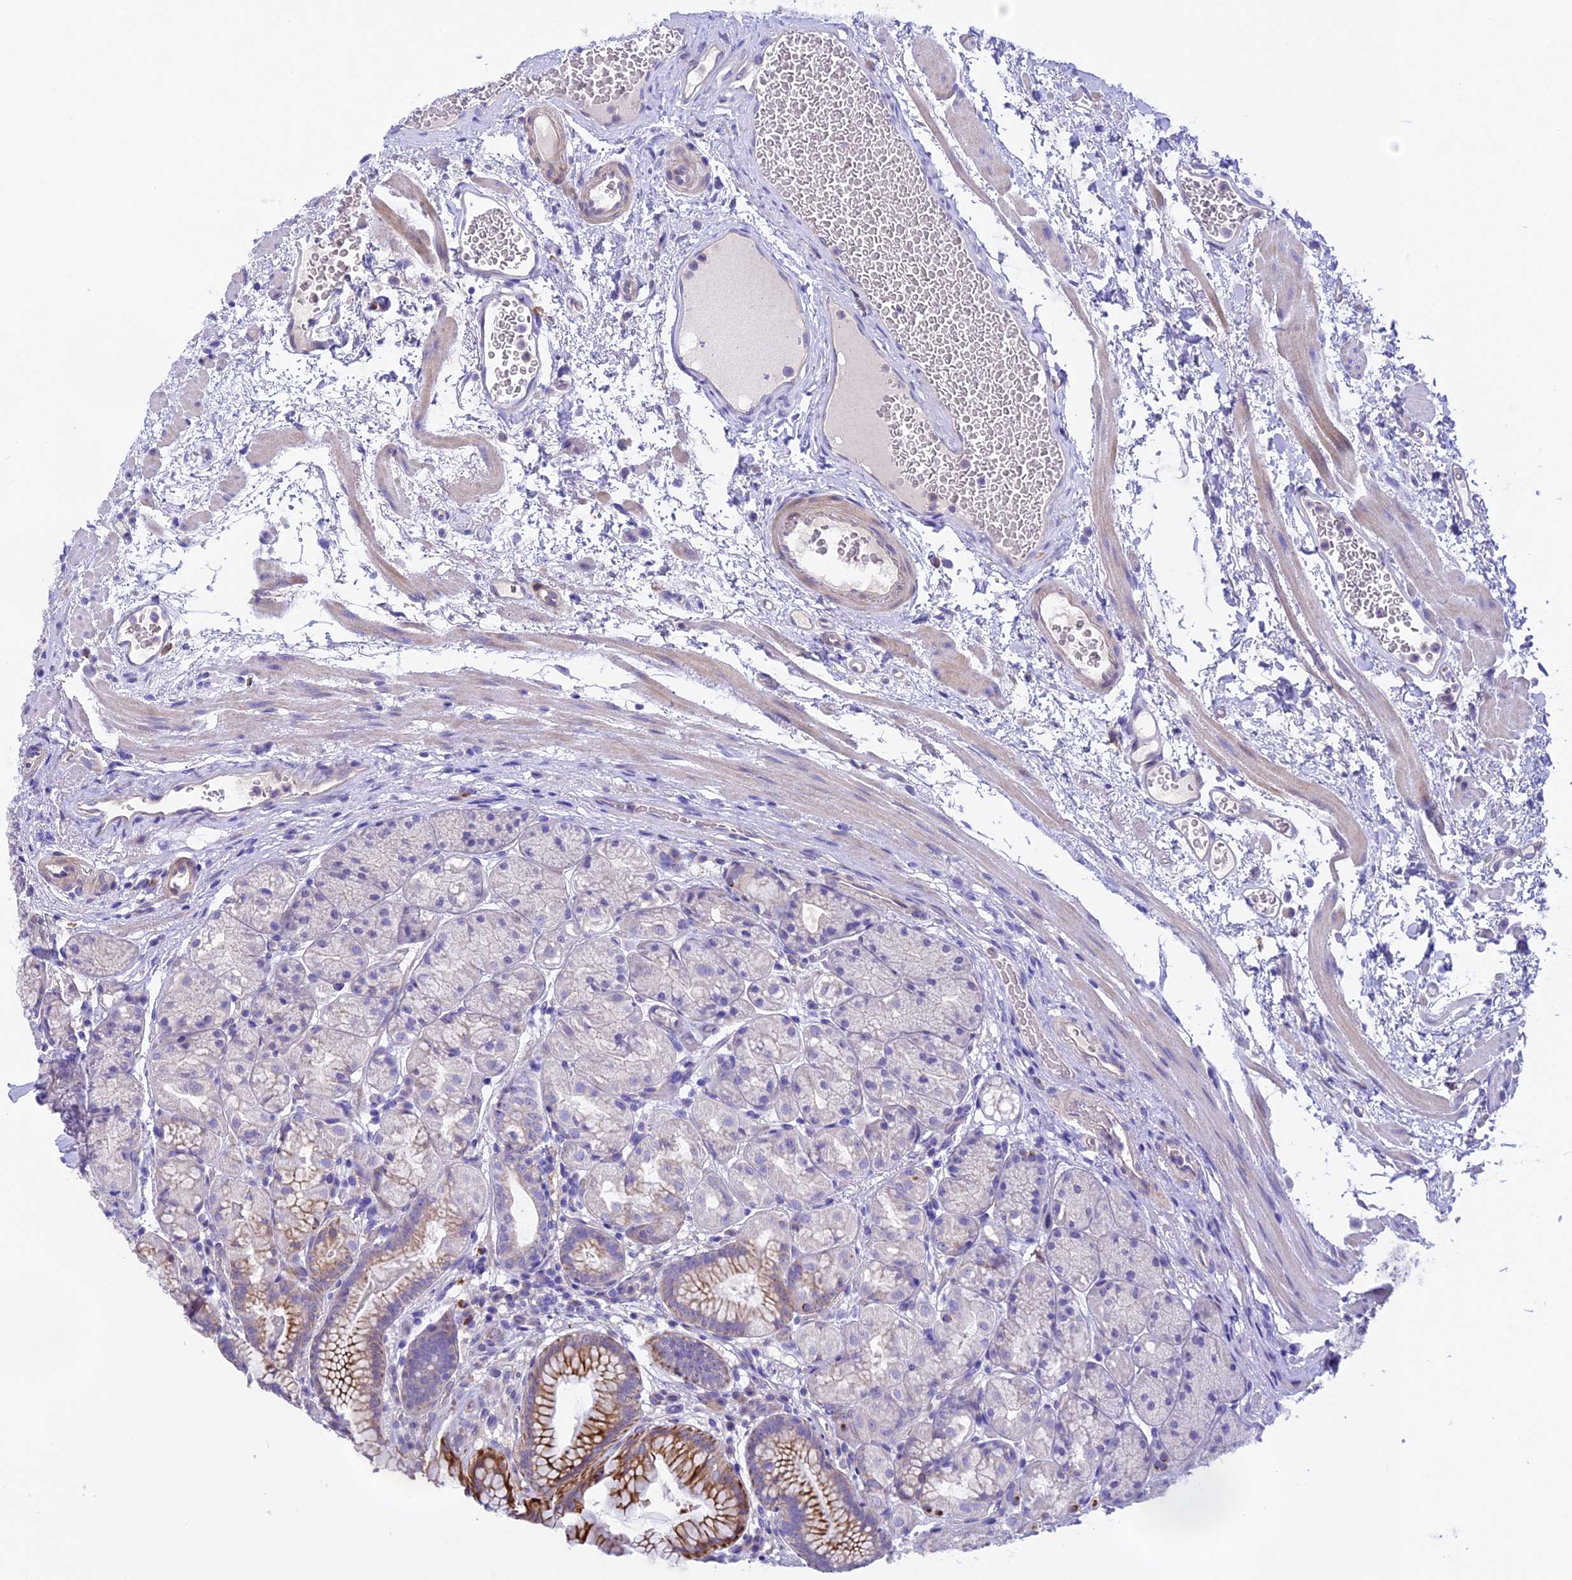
{"staining": {"intensity": "moderate", "quantity": "<25%", "location": "cytoplasmic/membranous"}, "tissue": "stomach", "cell_type": "Glandular cells", "image_type": "normal", "snomed": [{"axis": "morphology", "description": "Normal tissue, NOS"}, {"axis": "topography", "description": "Stomach"}], "caption": "Glandular cells display low levels of moderate cytoplasmic/membranous expression in about <25% of cells in benign human stomach.", "gene": "NOD2", "patient": {"sex": "male", "age": 63}}